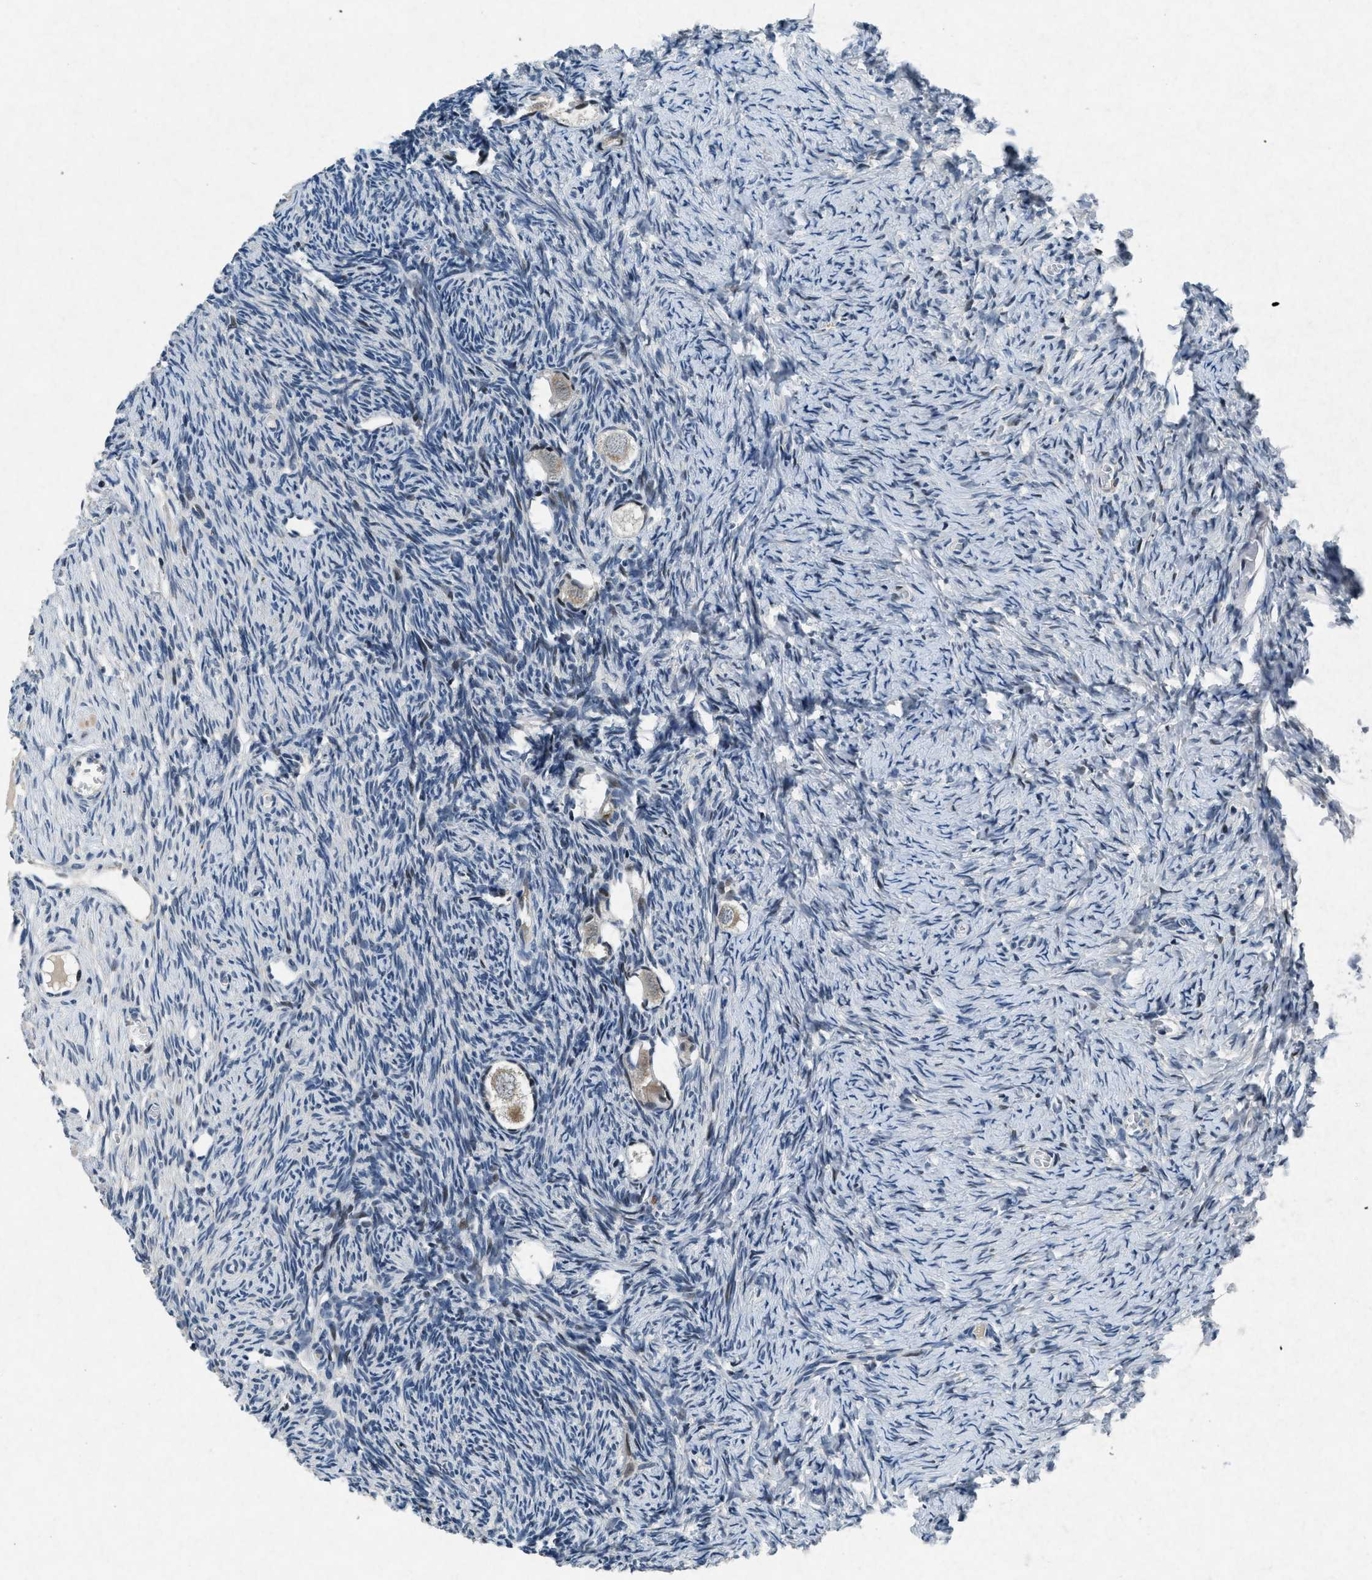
{"staining": {"intensity": "weak", "quantity": ">75%", "location": "cytoplasmic/membranous"}, "tissue": "ovary", "cell_type": "Follicle cells", "image_type": "normal", "snomed": [{"axis": "morphology", "description": "Normal tissue, NOS"}, {"axis": "topography", "description": "Ovary"}], "caption": "Immunohistochemistry (IHC) image of unremarkable ovary: human ovary stained using immunohistochemistry shows low levels of weak protein expression localized specifically in the cytoplasmic/membranous of follicle cells, appearing as a cytoplasmic/membranous brown color.", "gene": "PHLDA1", "patient": {"sex": "female", "age": 27}}